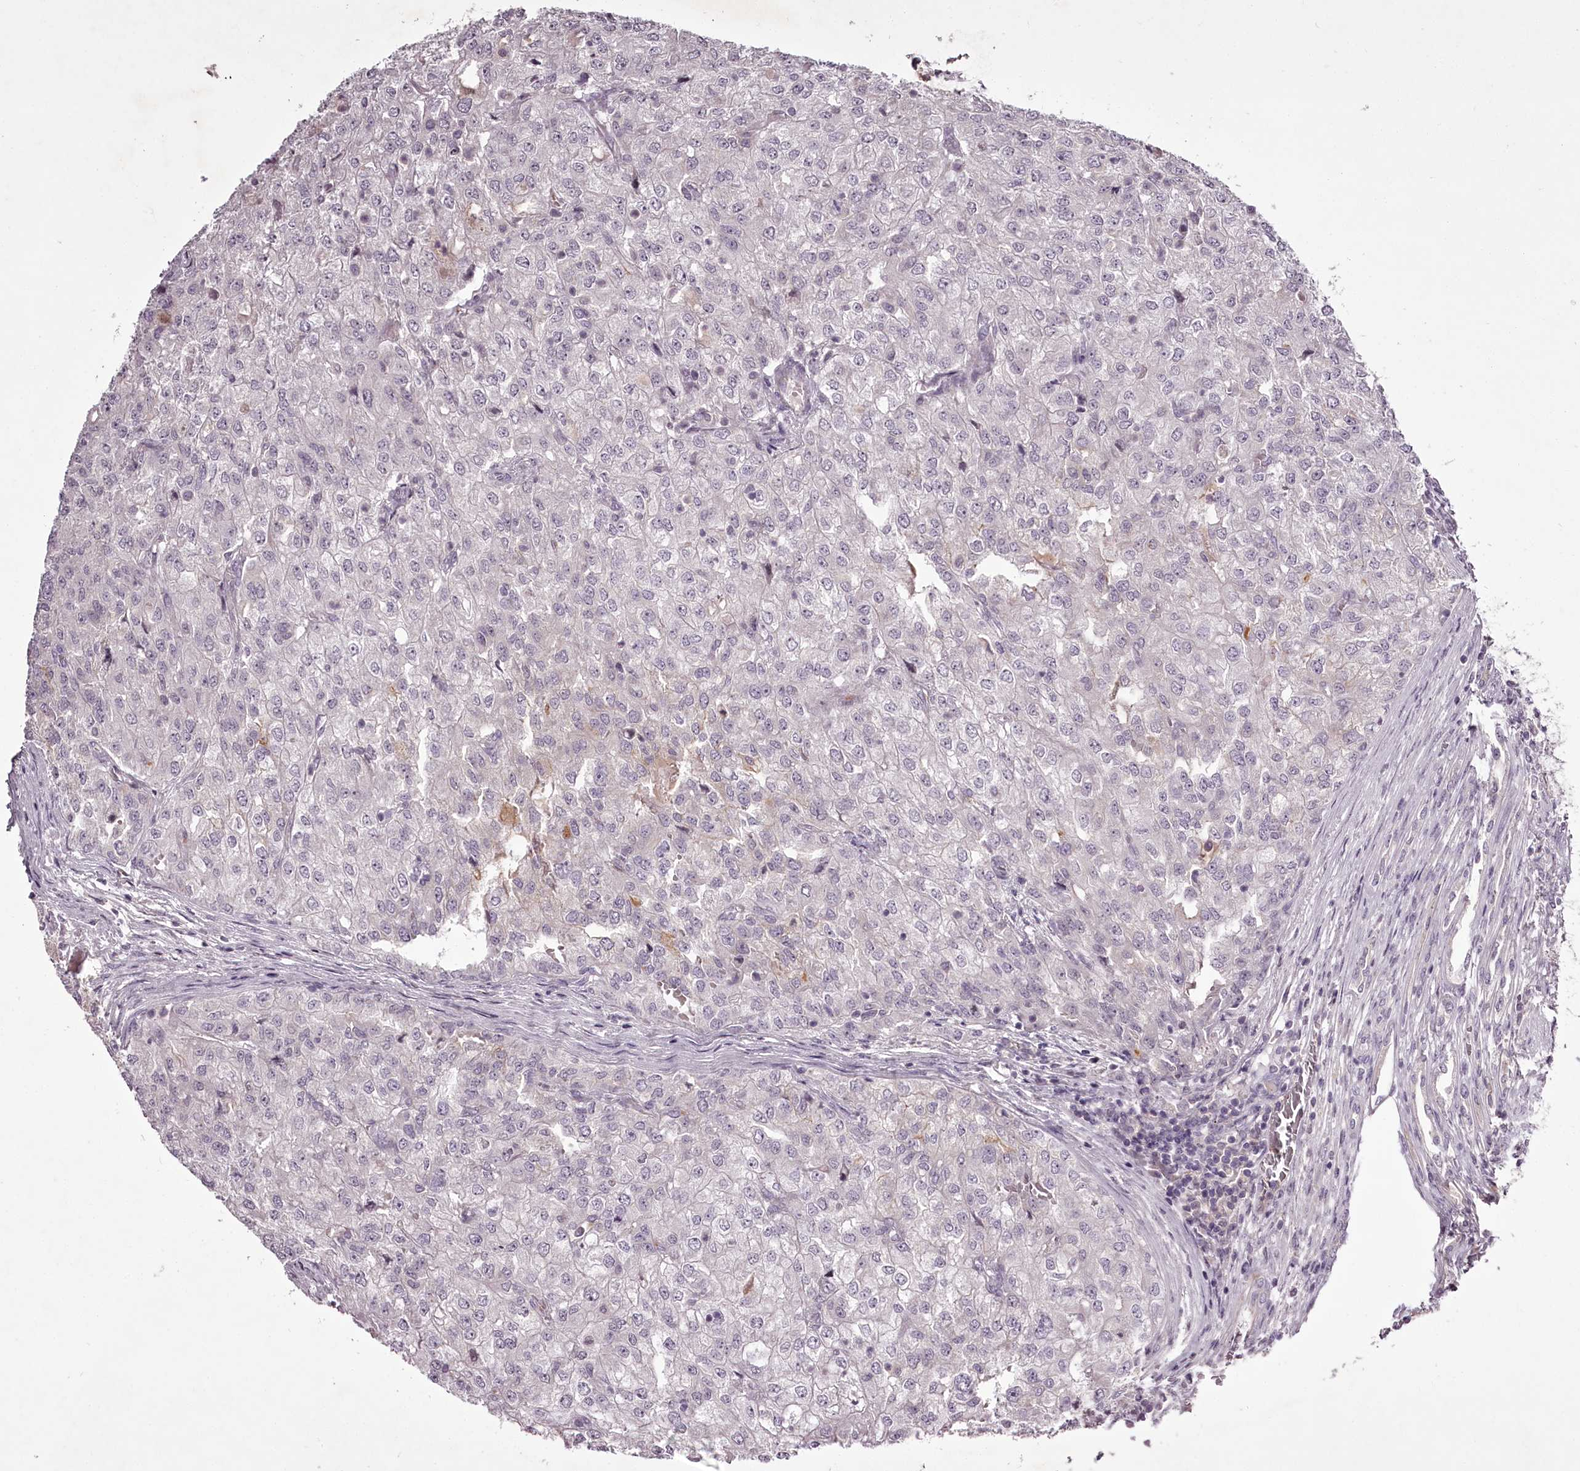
{"staining": {"intensity": "negative", "quantity": "none", "location": "none"}, "tissue": "renal cancer", "cell_type": "Tumor cells", "image_type": "cancer", "snomed": [{"axis": "morphology", "description": "Adenocarcinoma, NOS"}, {"axis": "topography", "description": "Kidney"}], "caption": "This is an immunohistochemistry (IHC) image of renal cancer. There is no expression in tumor cells.", "gene": "RBMXL2", "patient": {"sex": "female", "age": 54}}